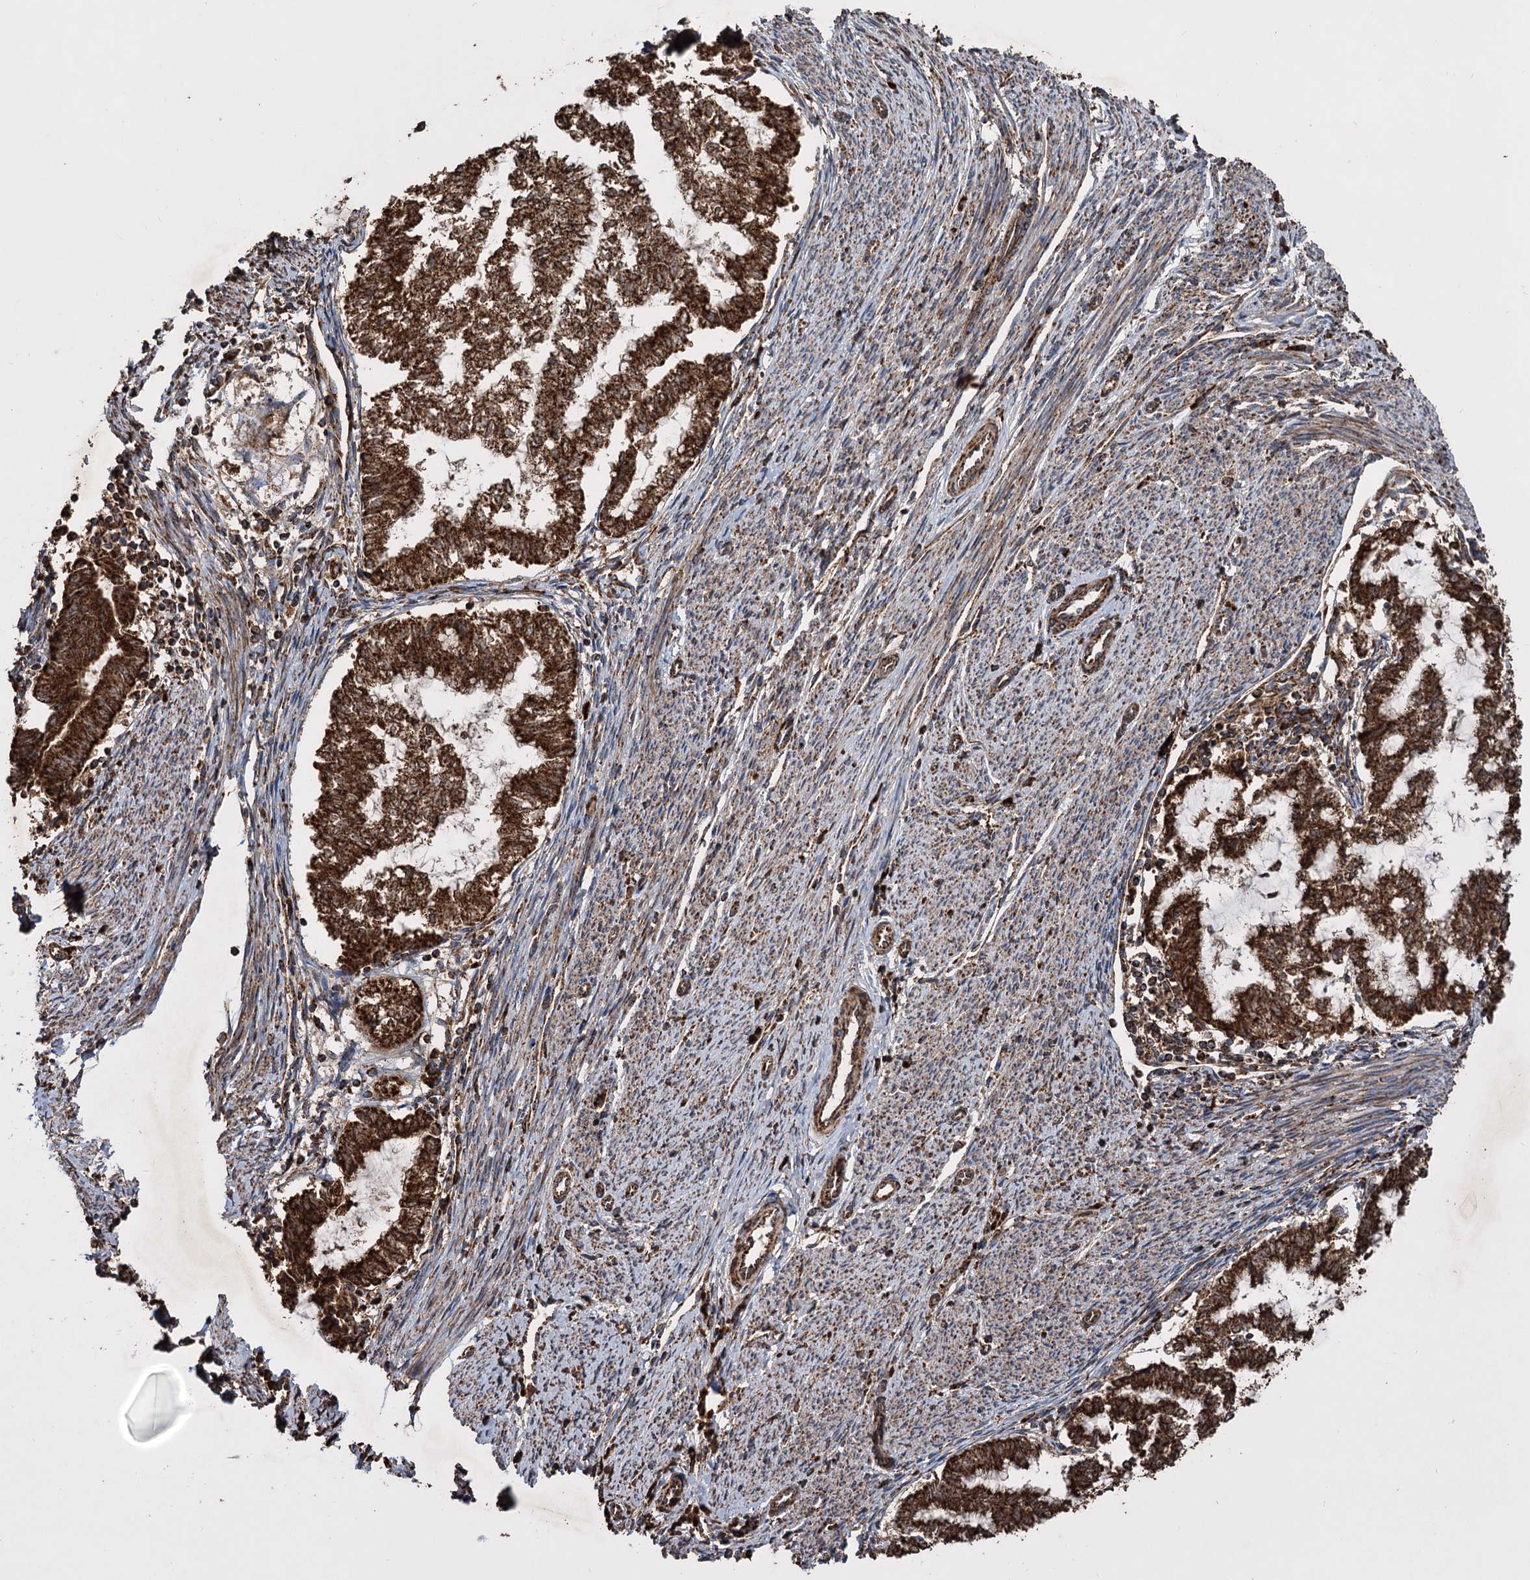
{"staining": {"intensity": "strong", "quantity": ">75%", "location": "cytoplasmic/membranous"}, "tissue": "endometrial cancer", "cell_type": "Tumor cells", "image_type": "cancer", "snomed": [{"axis": "morphology", "description": "Adenocarcinoma, NOS"}, {"axis": "topography", "description": "Endometrium"}], "caption": "DAB (3,3'-diaminobenzidine) immunohistochemical staining of human adenocarcinoma (endometrial) exhibits strong cytoplasmic/membranous protein staining in about >75% of tumor cells. (Stains: DAB in brown, nuclei in blue, Microscopy: brightfield microscopy at high magnification).", "gene": "IPO4", "patient": {"sex": "female", "age": 79}}